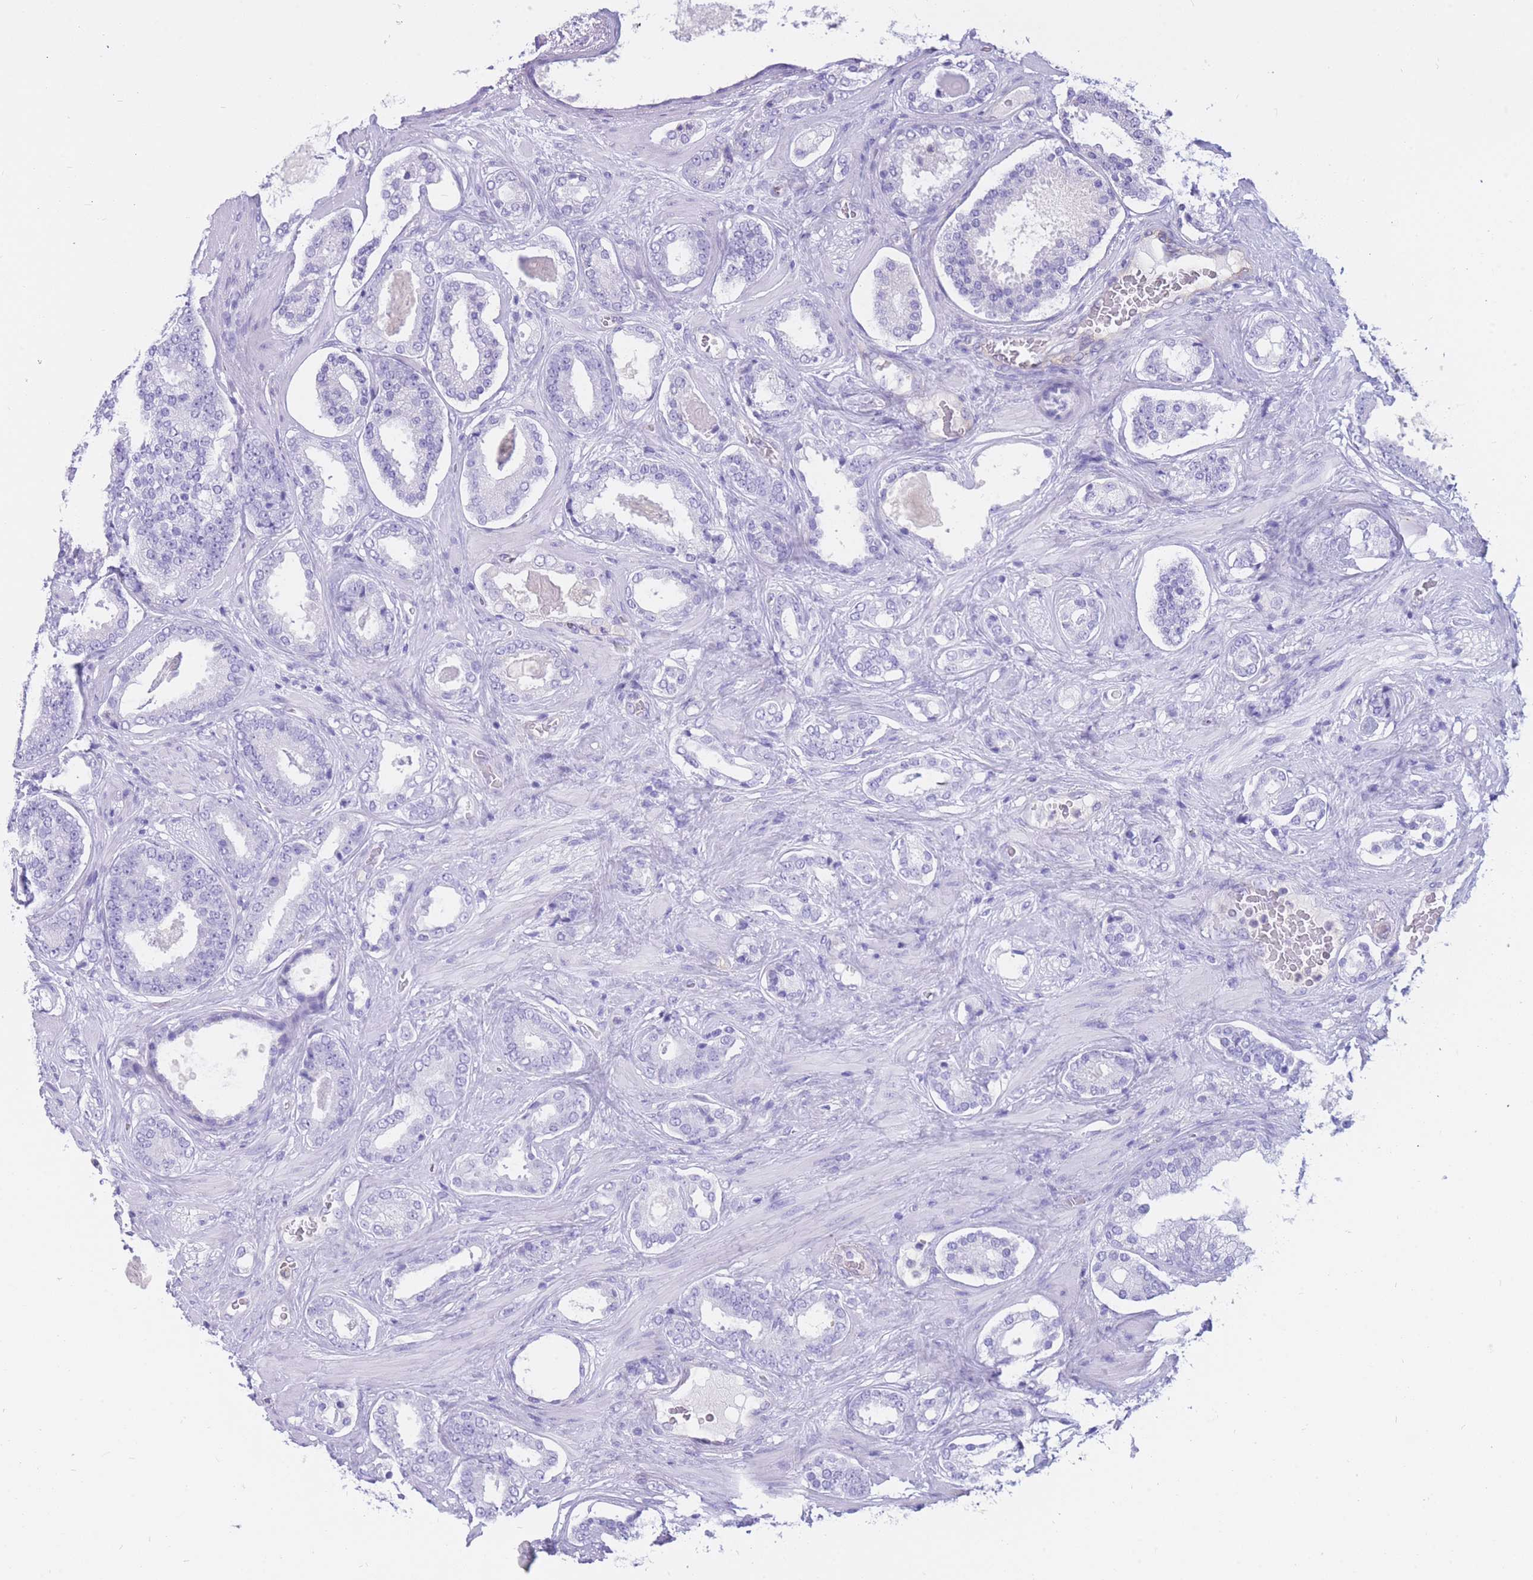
{"staining": {"intensity": "negative", "quantity": "none", "location": "none"}, "tissue": "prostate cancer", "cell_type": "Tumor cells", "image_type": "cancer", "snomed": [{"axis": "morphology", "description": "Adenocarcinoma, High grade"}, {"axis": "topography", "description": "Prostate"}], "caption": "There is no significant staining in tumor cells of adenocarcinoma (high-grade) (prostate).", "gene": "SULT1A1", "patient": {"sex": "male", "age": 60}}